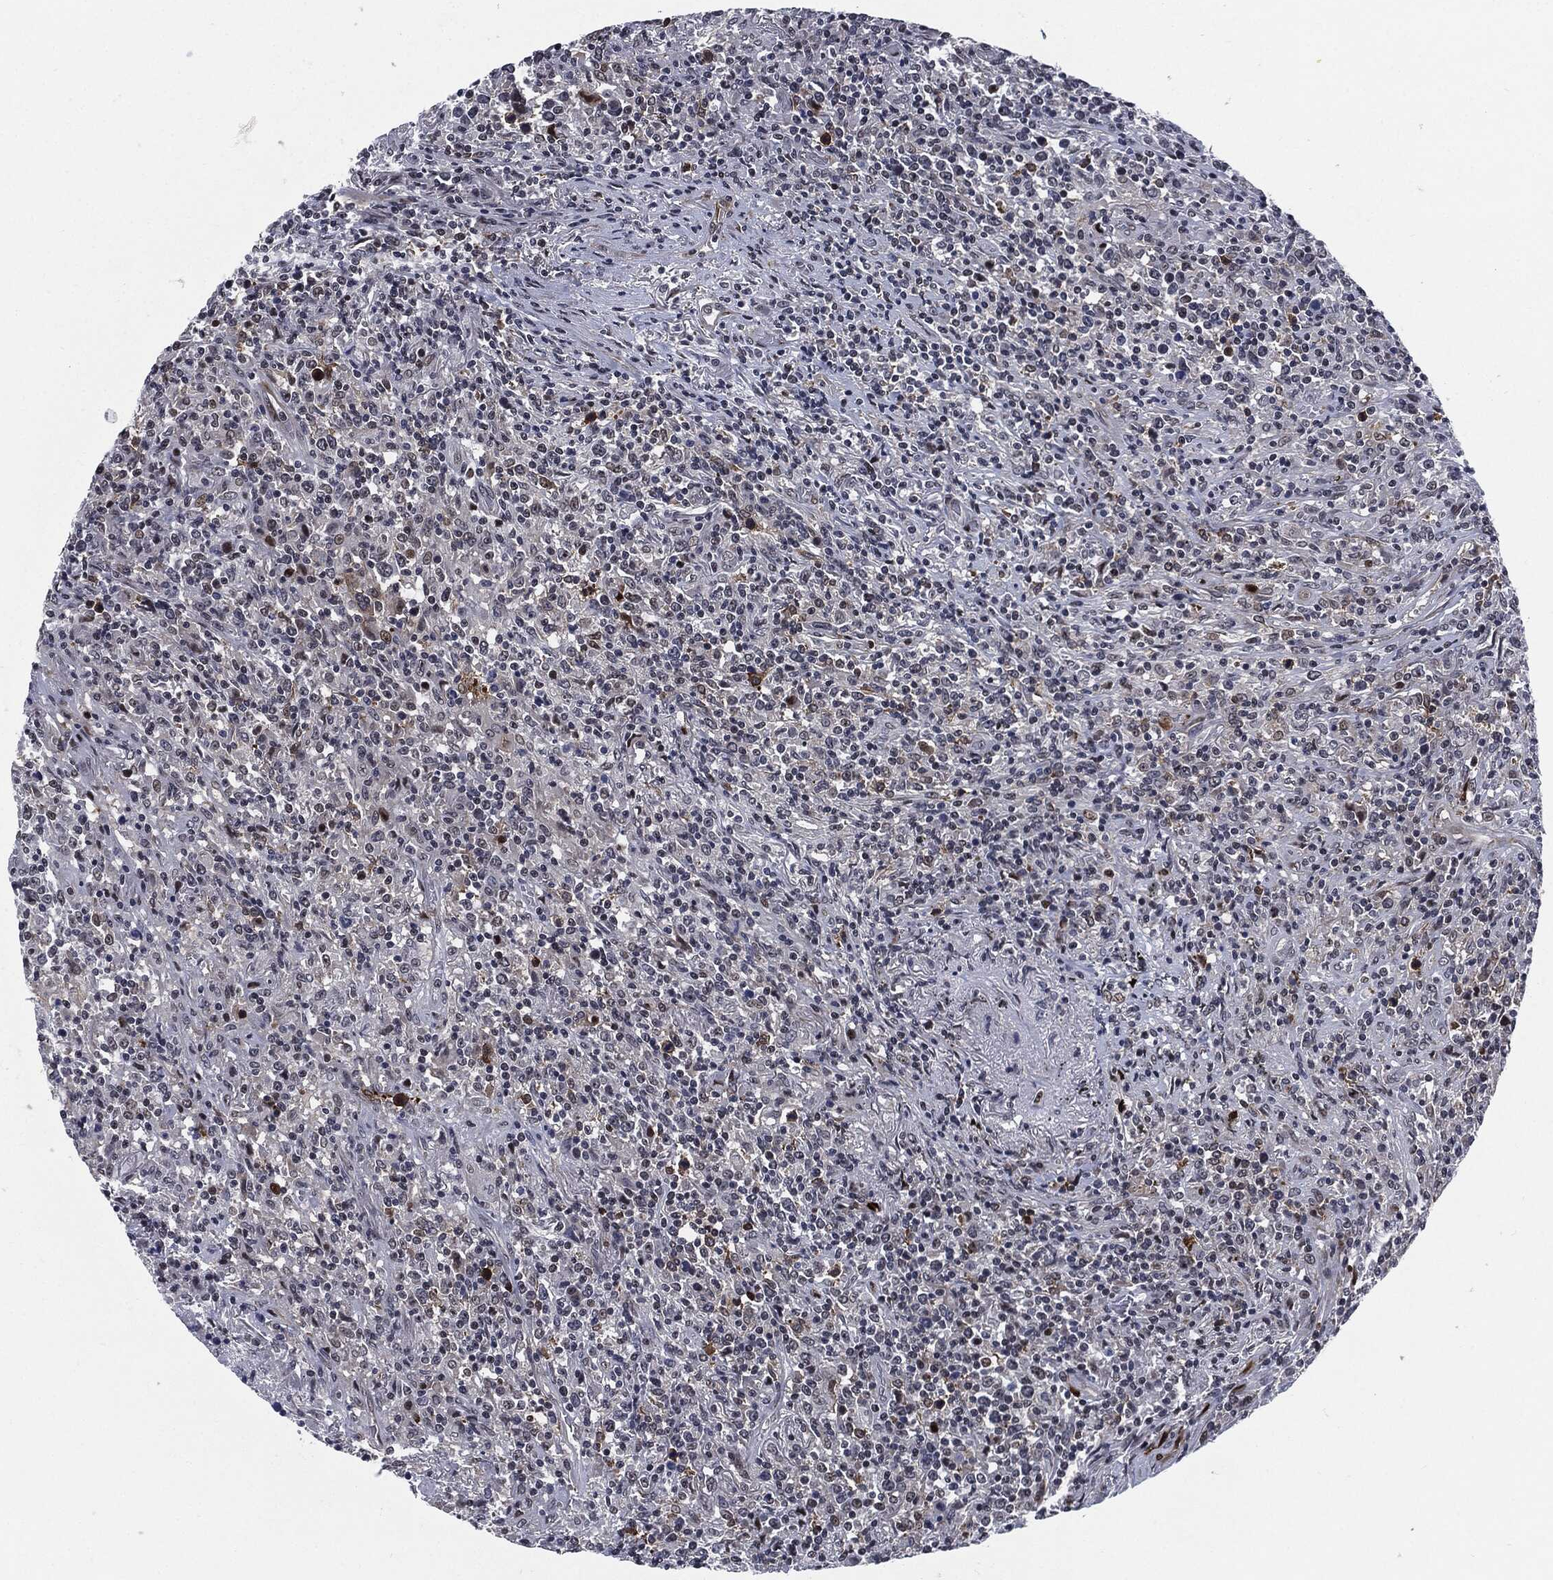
{"staining": {"intensity": "negative", "quantity": "none", "location": "none"}, "tissue": "lymphoma", "cell_type": "Tumor cells", "image_type": "cancer", "snomed": [{"axis": "morphology", "description": "Malignant lymphoma, non-Hodgkin's type, High grade"}, {"axis": "topography", "description": "Lung"}], "caption": "The histopathology image reveals no staining of tumor cells in high-grade malignant lymphoma, non-Hodgkin's type.", "gene": "AKT2", "patient": {"sex": "male", "age": 79}}